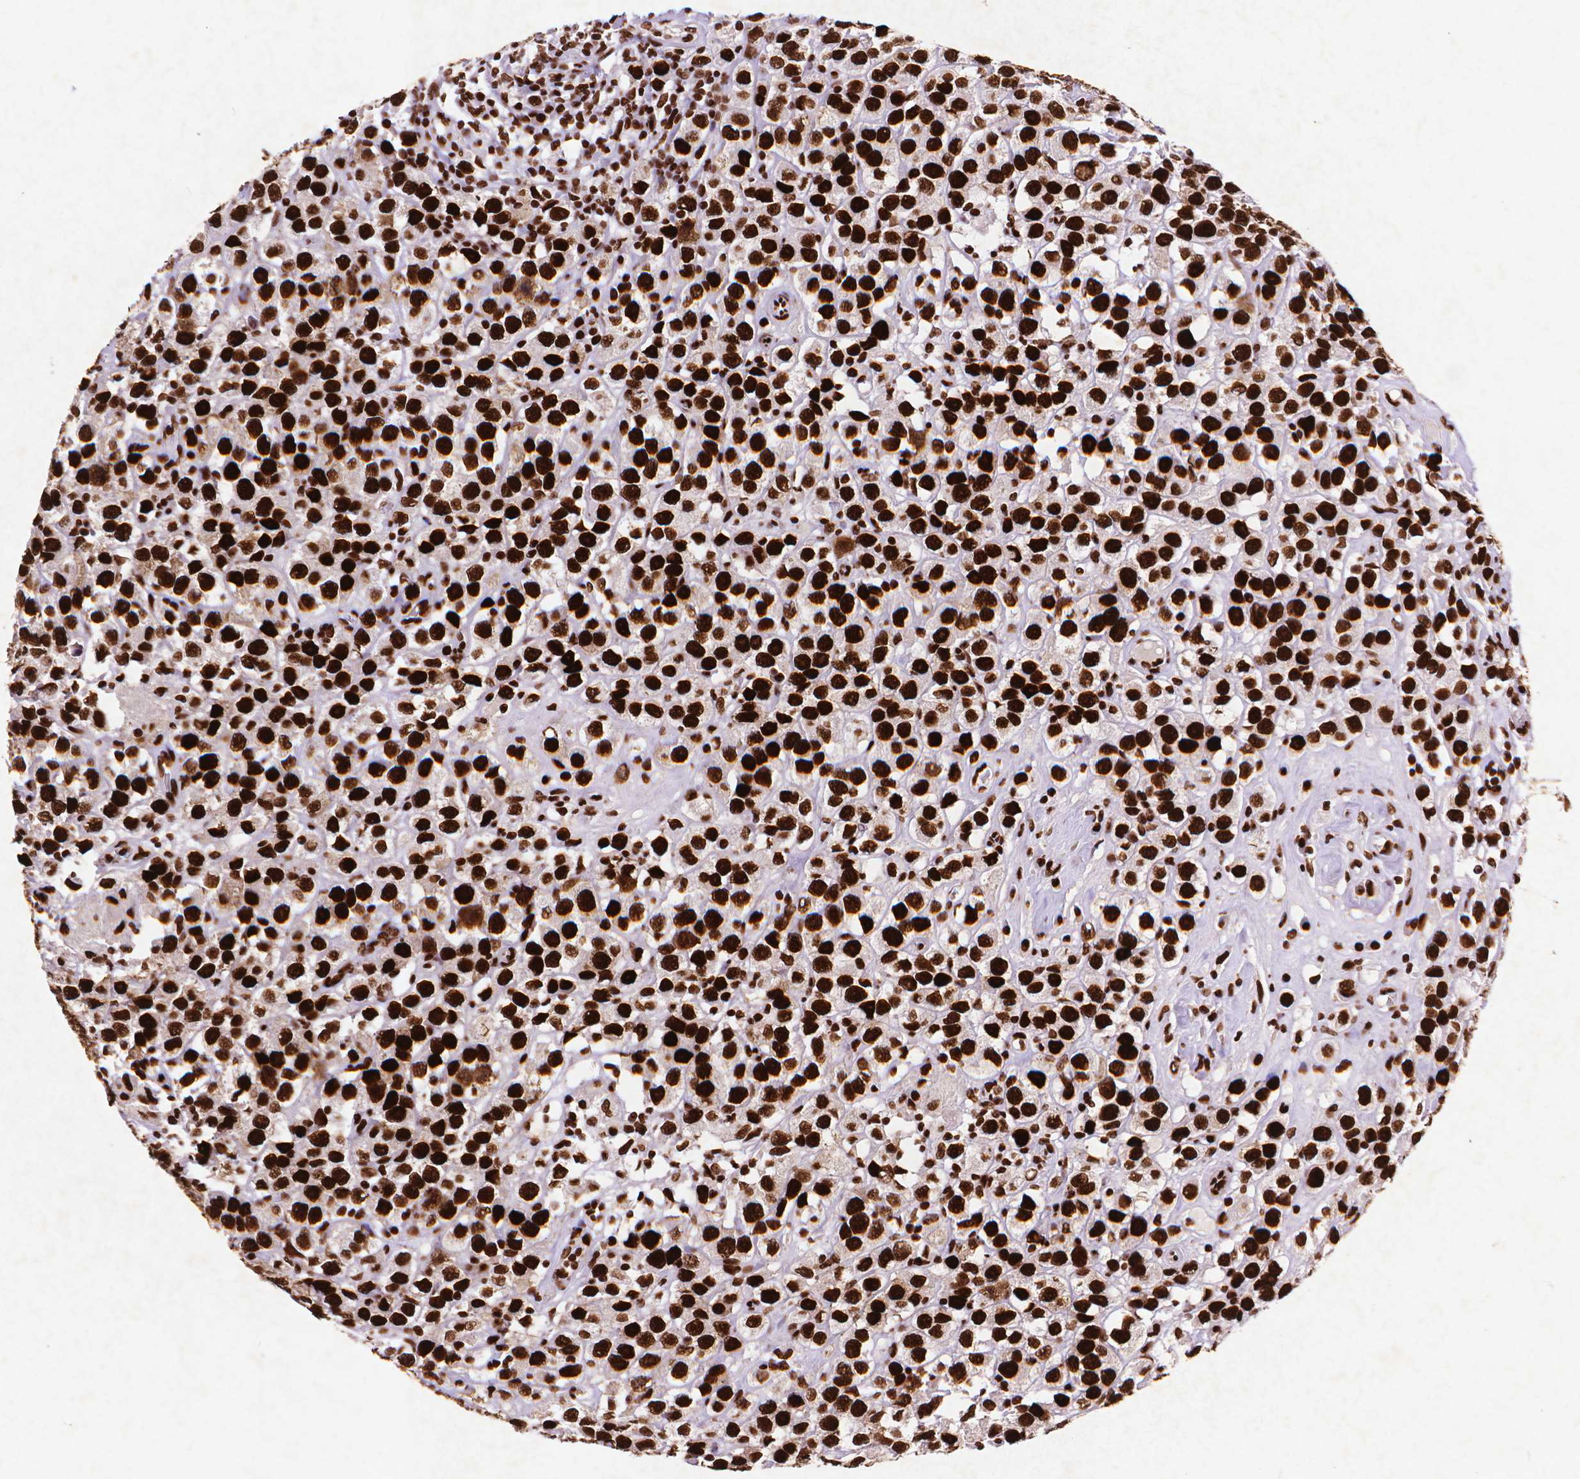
{"staining": {"intensity": "strong", "quantity": ">75%", "location": "nuclear"}, "tissue": "testis cancer", "cell_type": "Tumor cells", "image_type": "cancer", "snomed": [{"axis": "morphology", "description": "Seminoma, NOS"}, {"axis": "topography", "description": "Testis"}], "caption": "Testis cancer (seminoma) tissue reveals strong nuclear positivity in approximately >75% of tumor cells", "gene": "CITED2", "patient": {"sex": "male", "age": 45}}